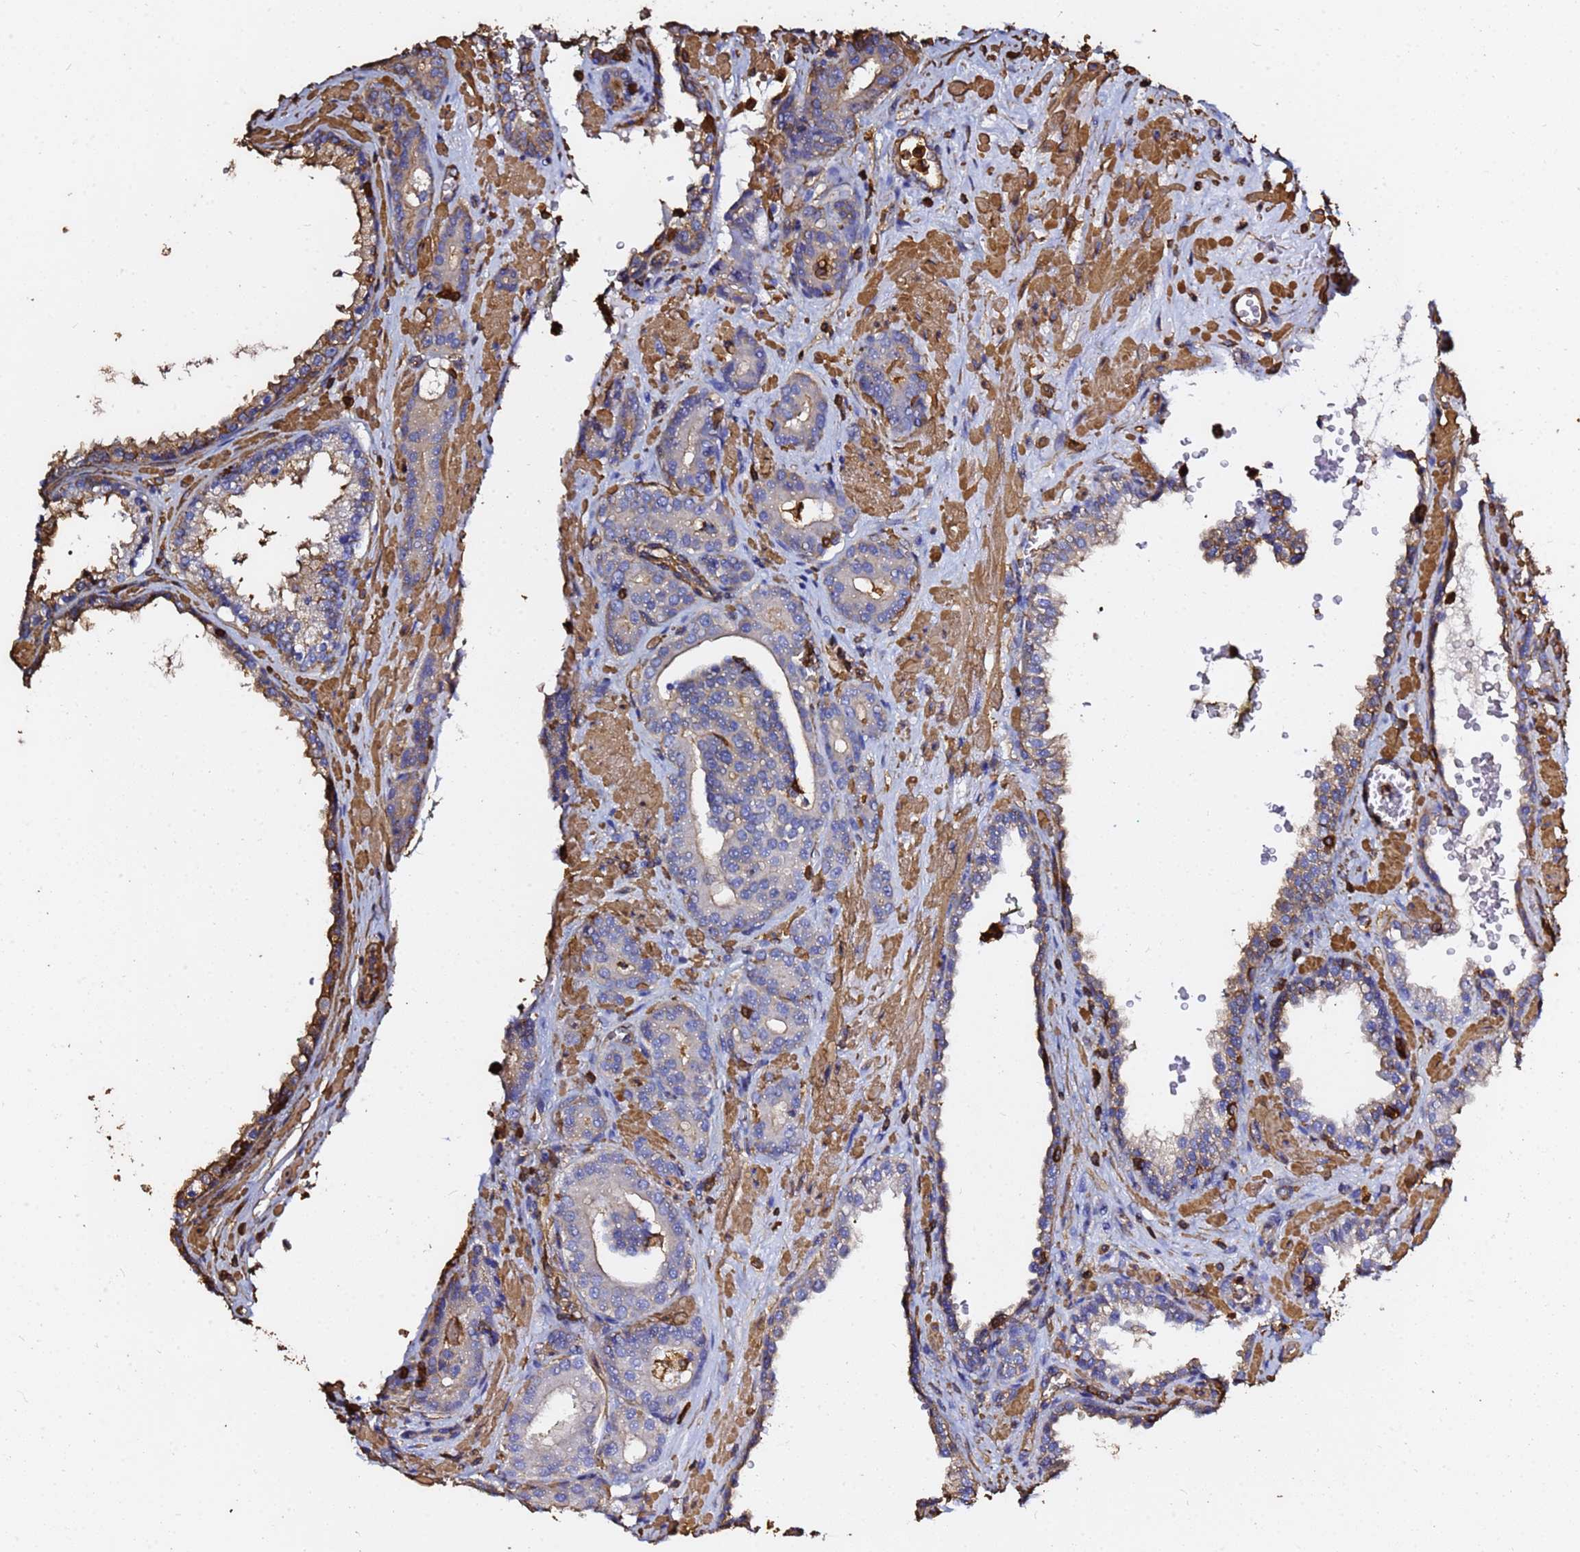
{"staining": {"intensity": "moderate", "quantity": "<25%", "location": "cytoplasmic/membranous"}, "tissue": "prostate cancer", "cell_type": "Tumor cells", "image_type": "cancer", "snomed": [{"axis": "morphology", "description": "Adenocarcinoma, High grade"}, {"axis": "topography", "description": "Prostate"}], "caption": "Prostate adenocarcinoma (high-grade) stained for a protein (brown) reveals moderate cytoplasmic/membranous positive expression in about <25% of tumor cells.", "gene": "ACTB", "patient": {"sex": "male", "age": 66}}